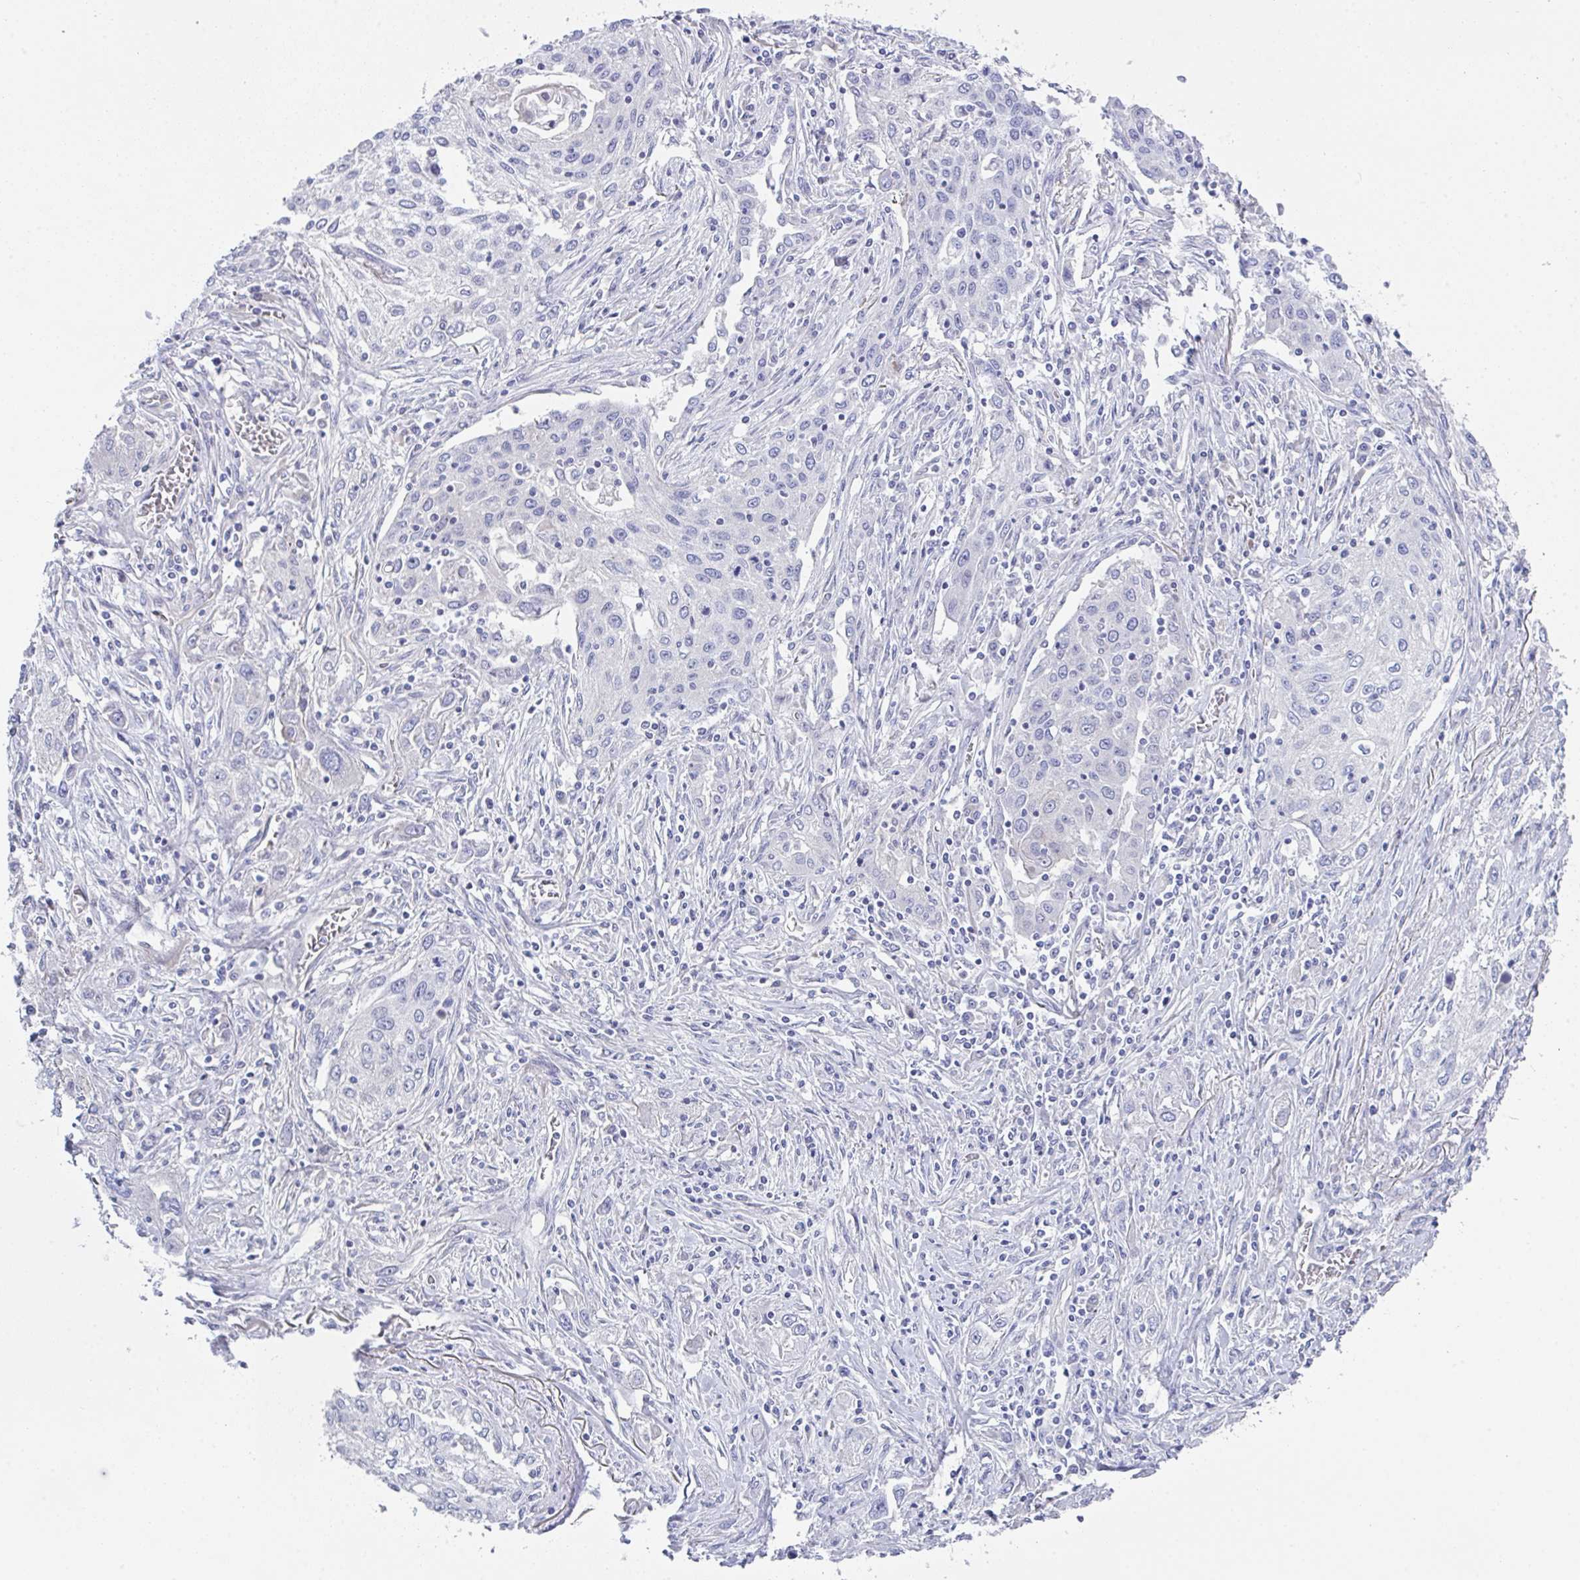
{"staining": {"intensity": "negative", "quantity": "none", "location": "none"}, "tissue": "lung cancer", "cell_type": "Tumor cells", "image_type": "cancer", "snomed": [{"axis": "morphology", "description": "Squamous cell carcinoma, NOS"}, {"axis": "topography", "description": "Lung"}], "caption": "This is an IHC image of lung squamous cell carcinoma. There is no staining in tumor cells.", "gene": "FBXO47", "patient": {"sex": "female", "age": 69}}